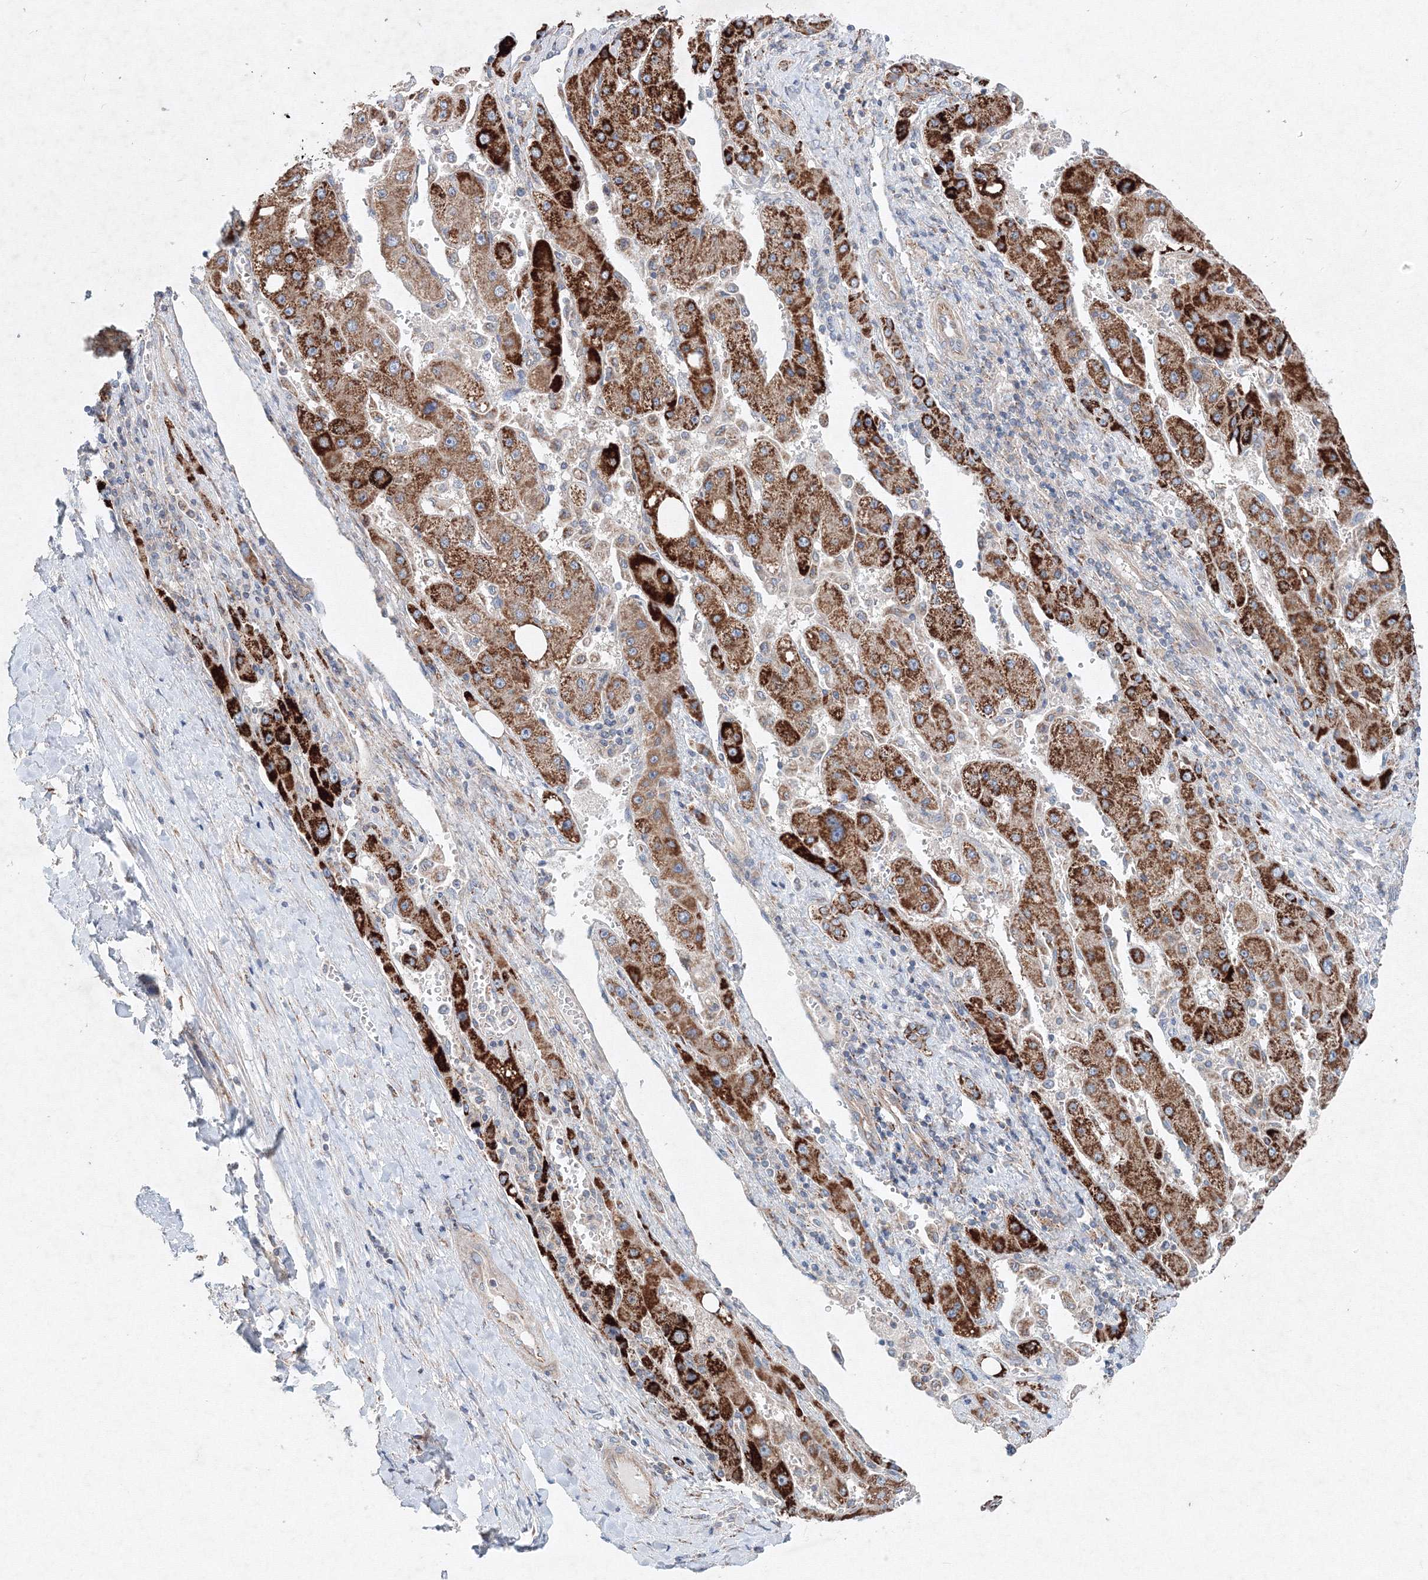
{"staining": {"intensity": "strong", "quantity": ">75%", "location": "cytoplasmic/membranous"}, "tissue": "liver cancer", "cell_type": "Tumor cells", "image_type": "cancer", "snomed": [{"axis": "morphology", "description": "Carcinoma, Hepatocellular, NOS"}, {"axis": "topography", "description": "Liver"}], "caption": "Protein staining by immunohistochemistry displays strong cytoplasmic/membranous staining in about >75% of tumor cells in liver hepatocellular carcinoma. Using DAB (3,3'-diaminobenzidine) (brown) and hematoxylin (blue) stains, captured at high magnification using brightfield microscopy.", "gene": "WDR49", "patient": {"sex": "female", "age": 73}}